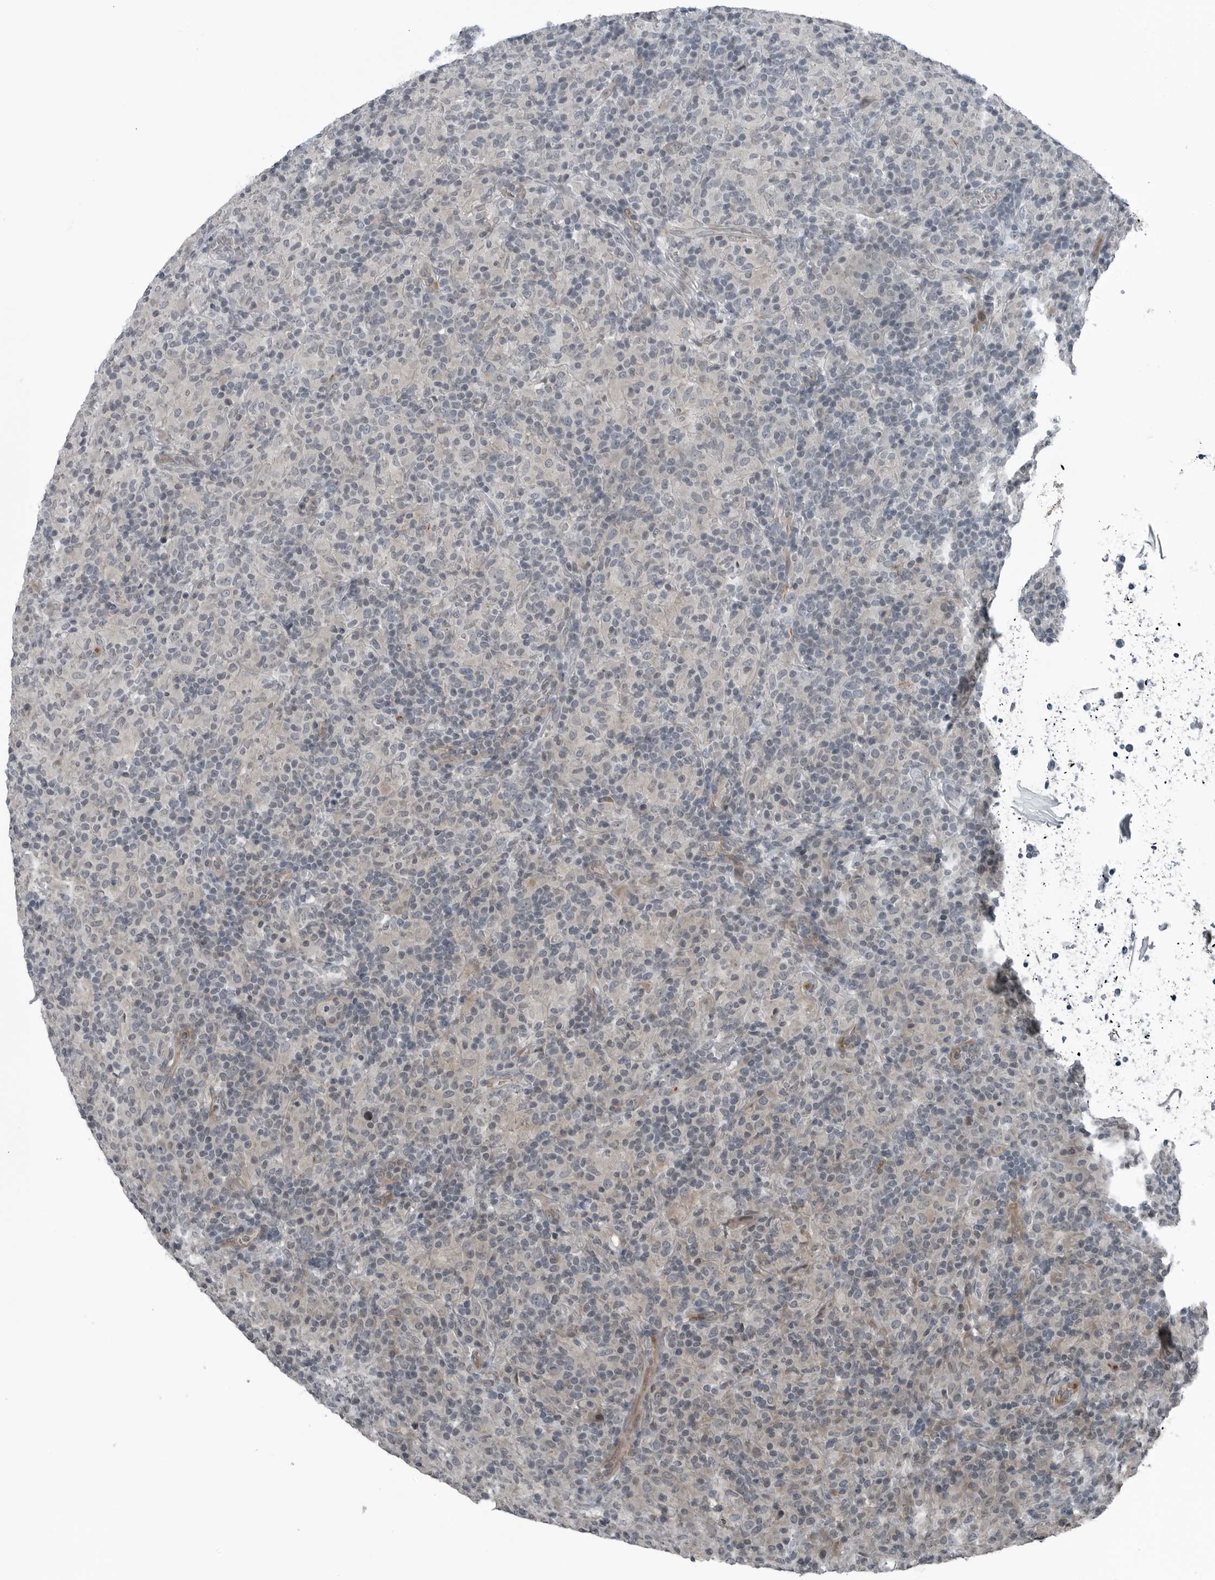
{"staining": {"intensity": "negative", "quantity": "none", "location": "none"}, "tissue": "lymphoma", "cell_type": "Tumor cells", "image_type": "cancer", "snomed": [{"axis": "morphology", "description": "Hodgkin's disease, NOS"}, {"axis": "topography", "description": "Lymph node"}], "caption": "This image is of Hodgkin's disease stained with IHC to label a protein in brown with the nuclei are counter-stained blue. There is no staining in tumor cells.", "gene": "GAK", "patient": {"sex": "male", "age": 70}}